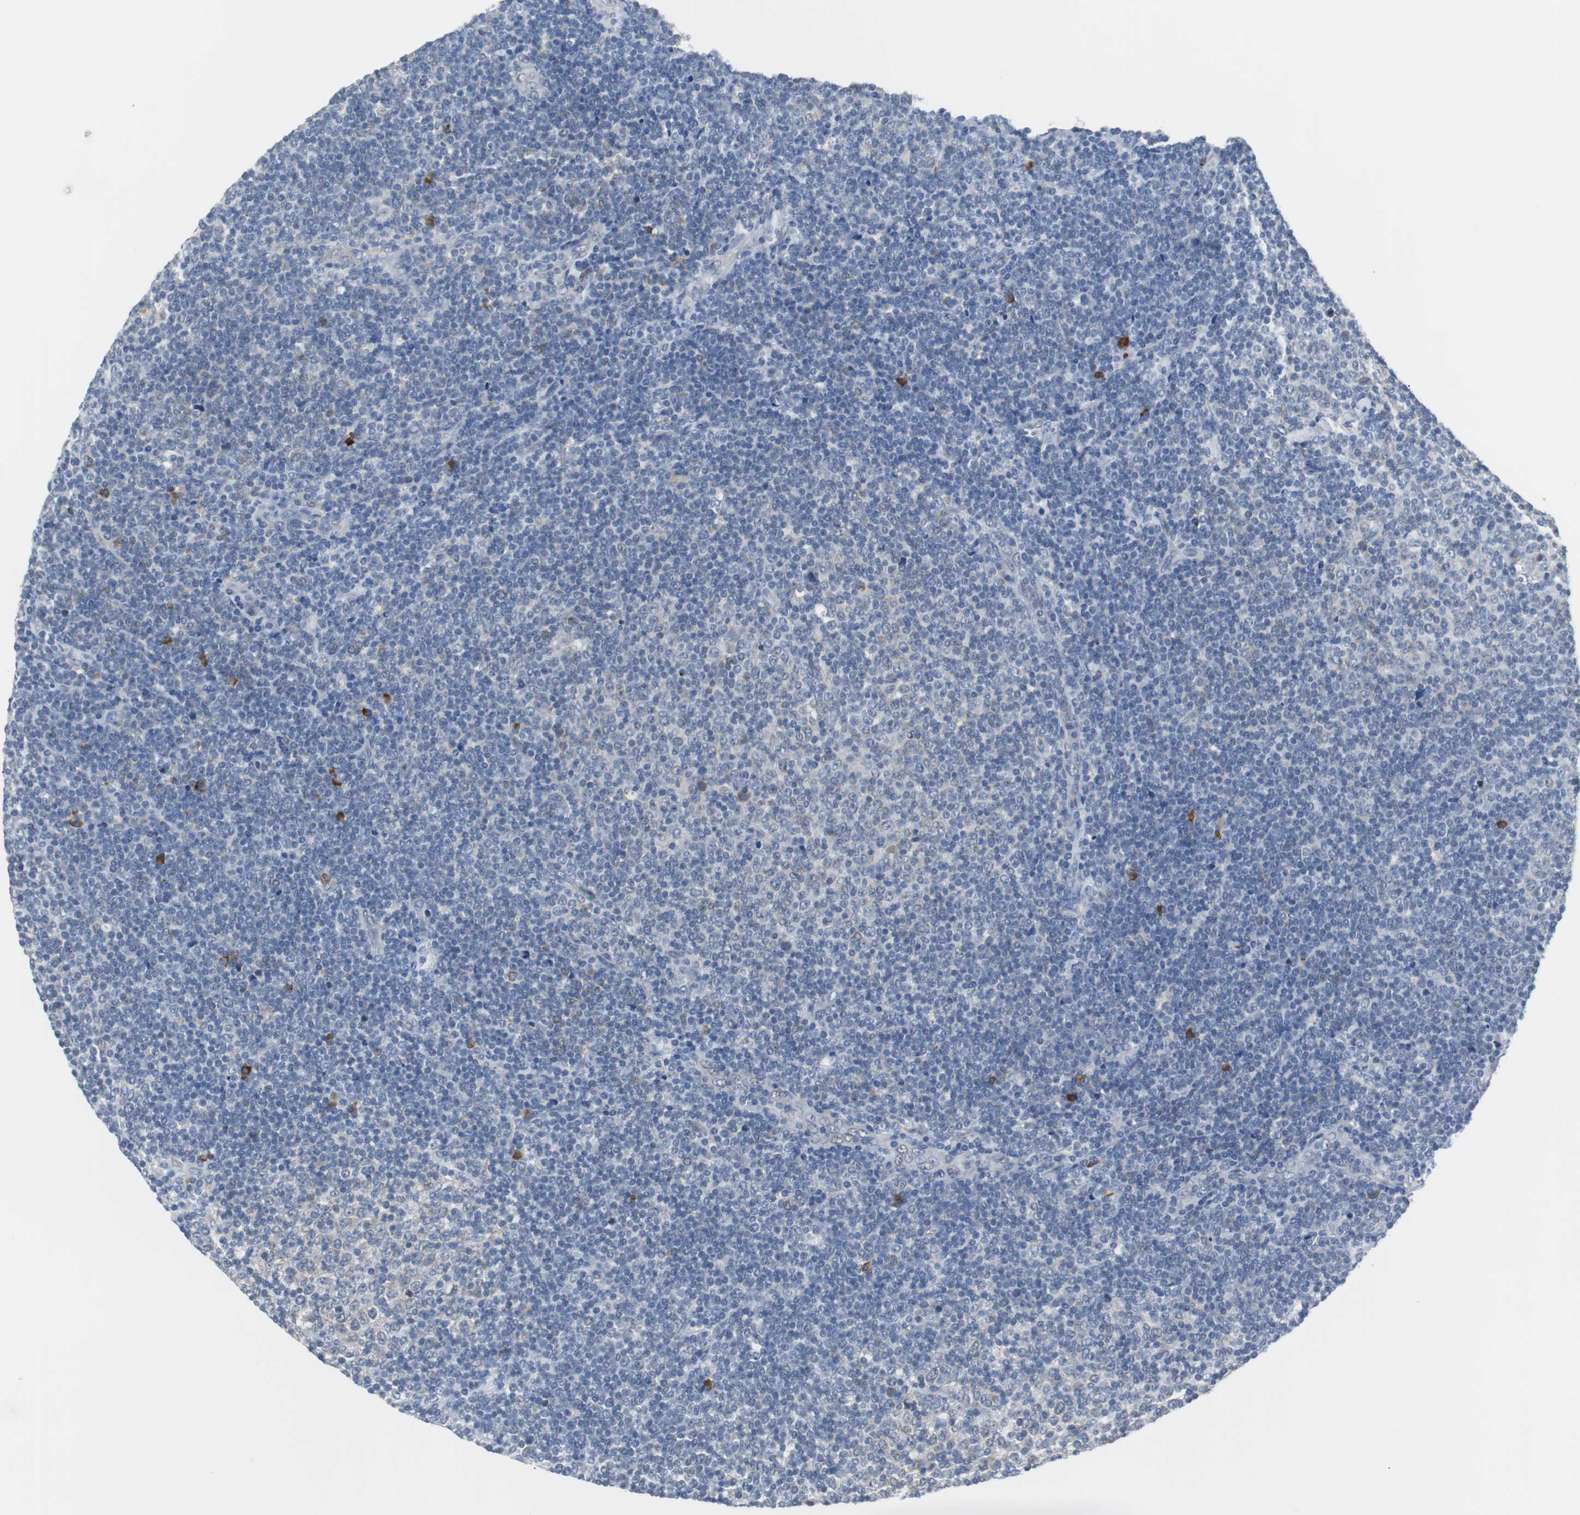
{"staining": {"intensity": "negative", "quantity": "none", "location": "none"}, "tissue": "lymphoma", "cell_type": "Tumor cells", "image_type": "cancer", "snomed": [{"axis": "morphology", "description": "Malignant lymphoma, non-Hodgkin's type, Low grade"}, {"axis": "topography", "description": "Lymph node"}], "caption": "High magnification brightfield microscopy of low-grade malignant lymphoma, non-Hodgkin's type stained with DAB (3,3'-diaminobenzidine) (brown) and counterstained with hematoxylin (blue): tumor cells show no significant staining.", "gene": "PDIA4", "patient": {"sex": "male", "age": 70}}